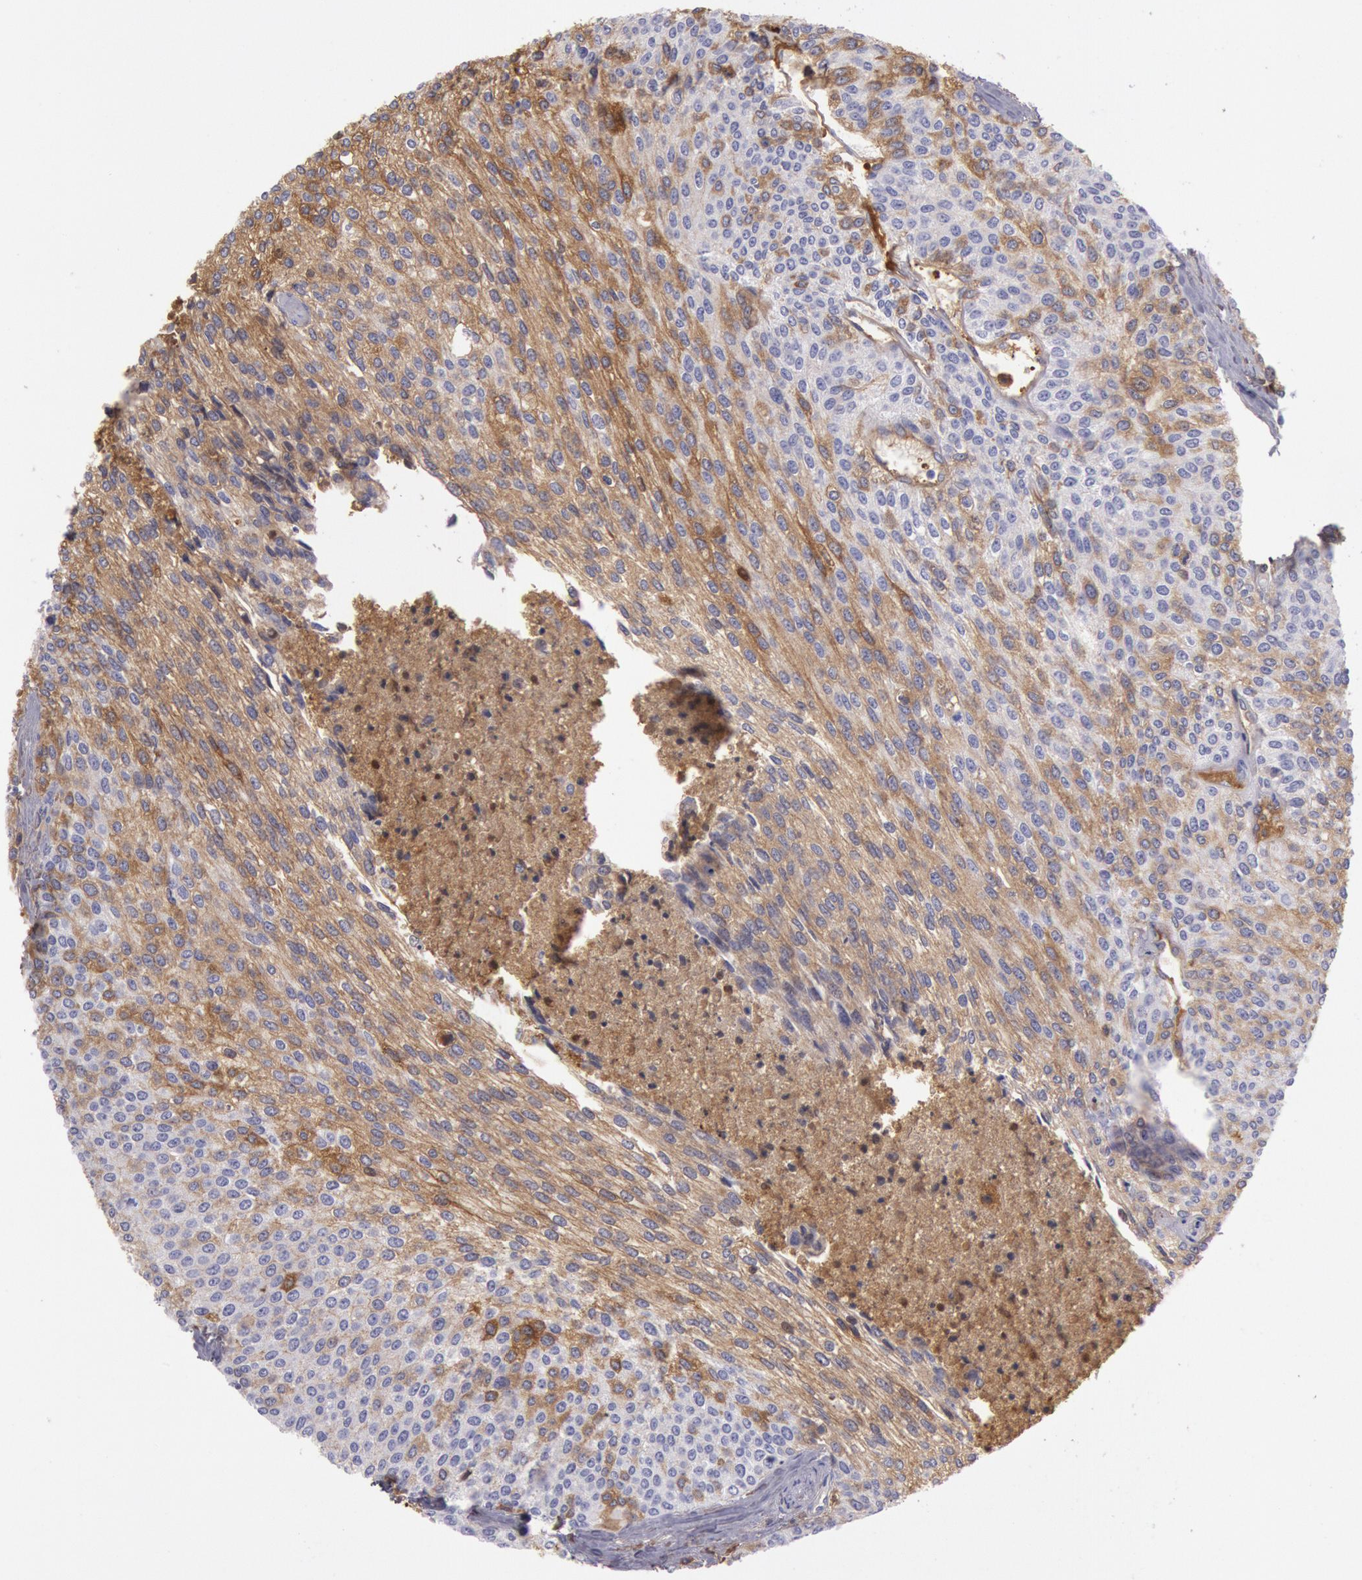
{"staining": {"intensity": "weak", "quantity": "25%-75%", "location": "cytoplasmic/membranous"}, "tissue": "urothelial cancer", "cell_type": "Tumor cells", "image_type": "cancer", "snomed": [{"axis": "morphology", "description": "Urothelial carcinoma, Low grade"}, {"axis": "topography", "description": "Urinary bladder"}], "caption": "A high-resolution image shows IHC staining of low-grade urothelial carcinoma, which displays weak cytoplasmic/membranous expression in about 25%-75% of tumor cells.", "gene": "IGHG1", "patient": {"sex": "female", "age": 73}}